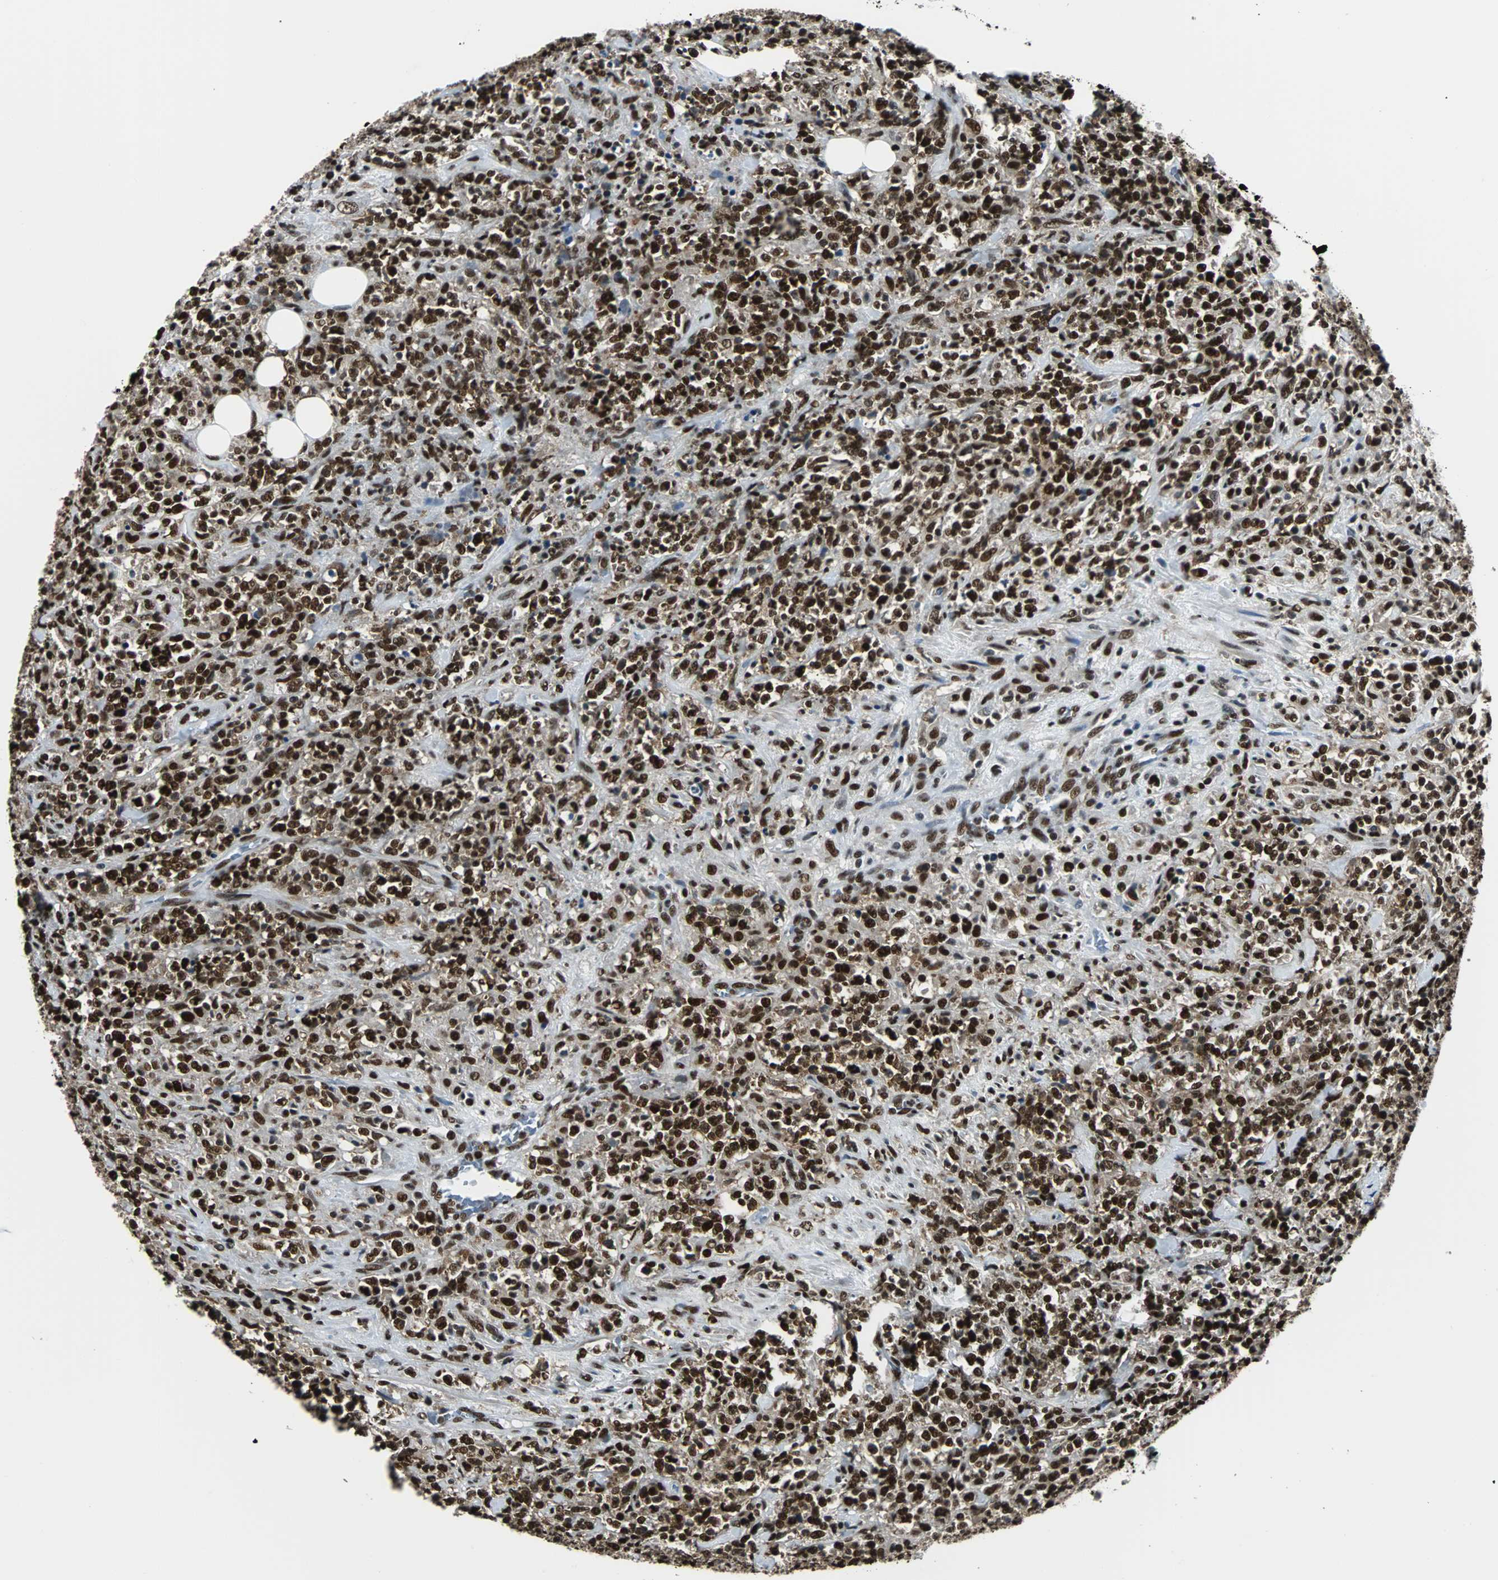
{"staining": {"intensity": "strong", "quantity": ">75%", "location": "nuclear"}, "tissue": "lymphoma", "cell_type": "Tumor cells", "image_type": "cancer", "snomed": [{"axis": "morphology", "description": "Malignant lymphoma, non-Hodgkin's type, High grade"}, {"axis": "topography", "description": "Soft tissue"}], "caption": "The micrograph reveals immunohistochemical staining of malignant lymphoma, non-Hodgkin's type (high-grade). There is strong nuclear positivity is identified in approximately >75% of tumor cells.", "gene": "XRCC4", "patient": {"sex": "male", "age": 18}}